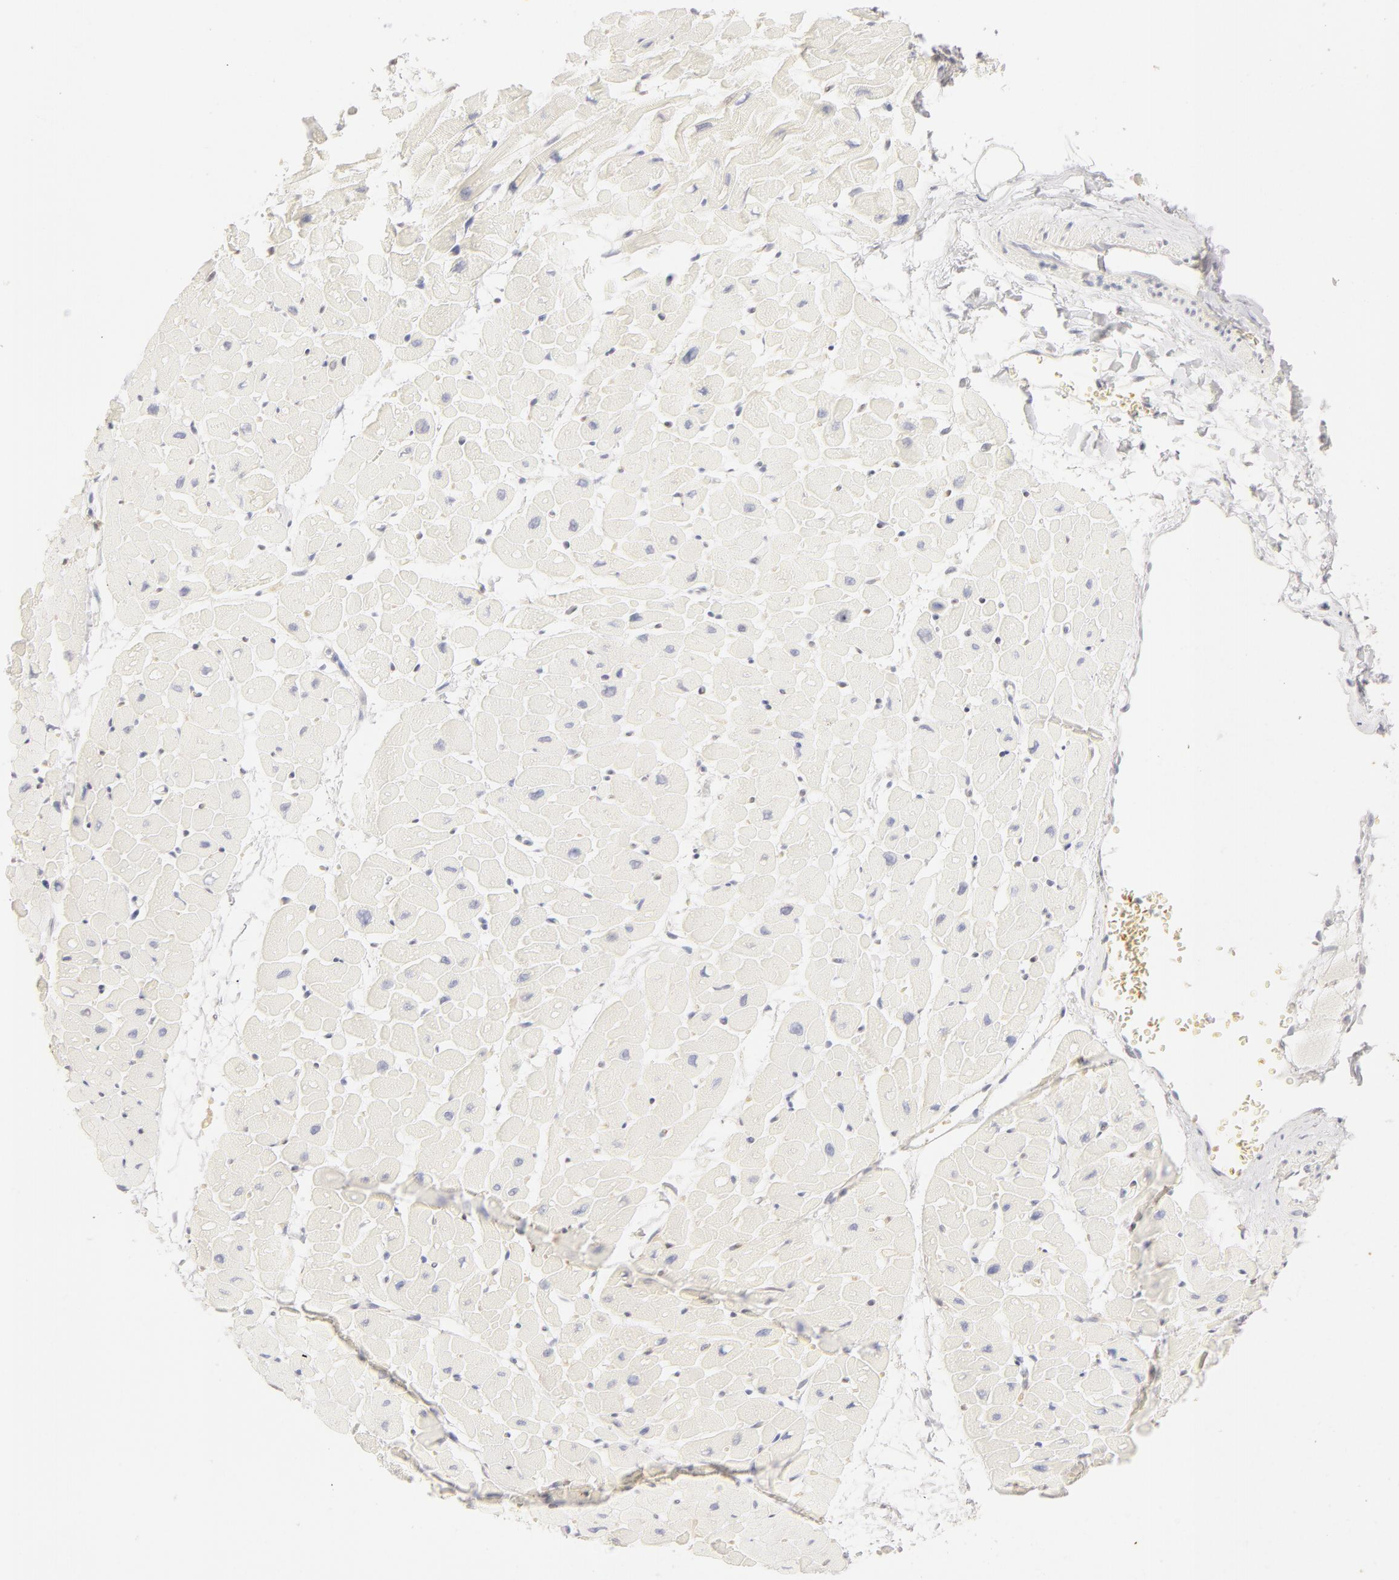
{"staining": {"intensity": "negative", "quantity": "none", "location": "none"}, "tissue": "heart muscle", "cell_type": "Cardiomyocytes", "image_type": "normal", "snomed": [{"axis": "morphology", "description": "Normal tissue, NOS"}, {"axis": "topography", "description": "Heart"}], "caption": "Immunohistochemistry (IHC) micrograph of normal heart muscle: heart muscle stained with DAB (3,3'-diaminobenzidine) shows no significant protein expression in cardiomyocytes. Brightfield microscopy of immunohistochemistry (IHC) stained with DAB (brown) and hematoxylin (blue), captured at high magnification.", "gene": "CA2", "patient": {"sex": "male", "age": 45}}